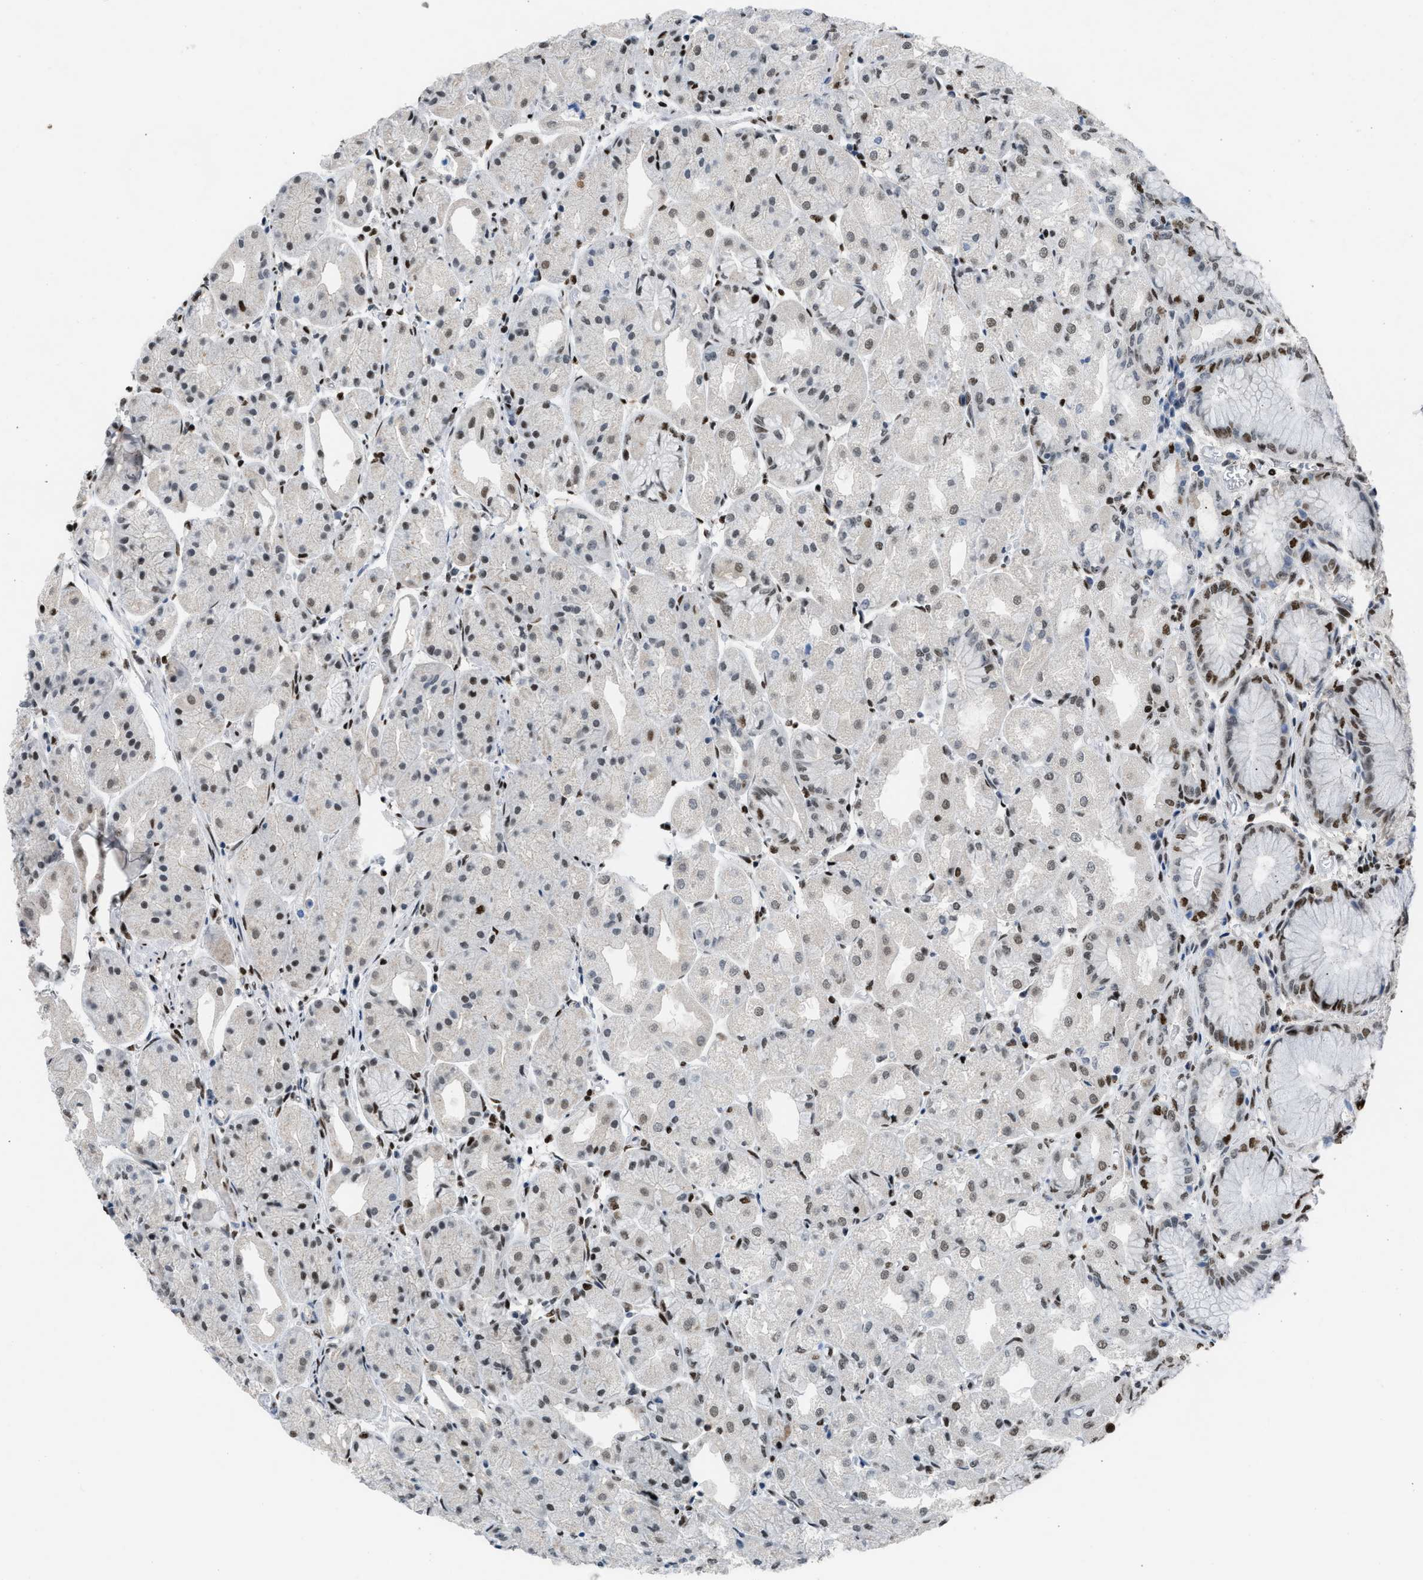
{"staining": {"intensity": "strong", "quantity": "25%-75%", "location": "nuclear"}, "tissue": "stomach", "cell_type": "Glandular cells", "image_type": "normal", "snomed": [{"axis": "morphology", "description": "Normal tissue, NOS"}, {"axis": "topography", "description": "Stomach, upper"}], "caption": "Immunohistochemical staining of unremarkable human stomach exhibits strong nuclear protein expression in about 25%-75% of glandular cells.", "gene": "SCAF4", "patient": {"sex": "male", "age": 72}}